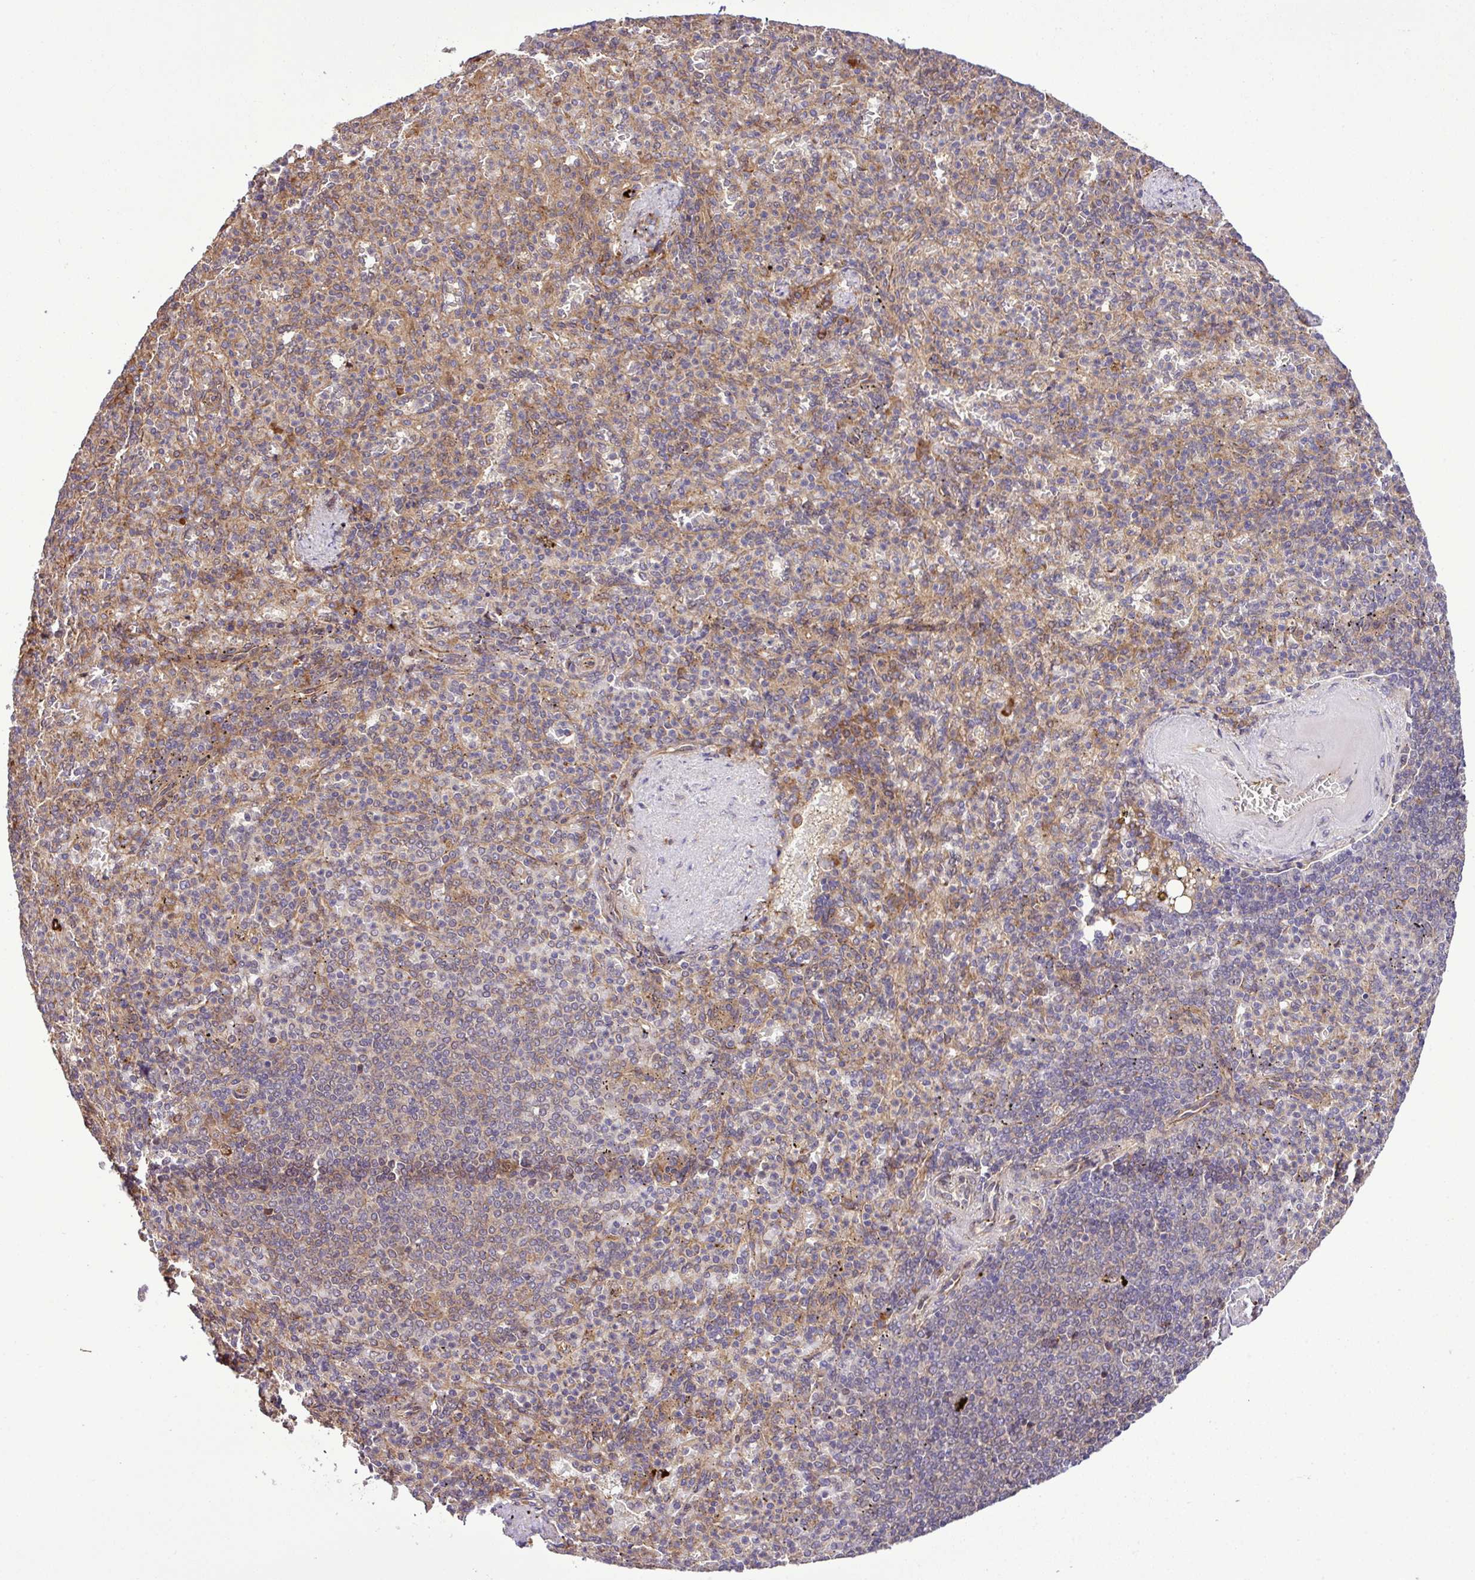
{"staining": {"intensity": "weak", "quantity": "<25%", "location": "cytoplasmic/membranous"}, "tissue": "spleen", "cell_type": "Cells in red pulp", "image_type": "normal", "snomed": [{"axis": "morphology", "description": "Normal tissue, NOS"}, {"axis": "topography", "description": "Spleen"}], "caption": "A high-resolution photomicrograph shows immunohistochemistry (IHC) staining of benign spleen, which displays no significant positivity in cells in red pulp. (DAB immunohistochemistry (IHC), high magnification).", "gene": "DLGAP4", "patient": {"sex": "female", "age": 74}}